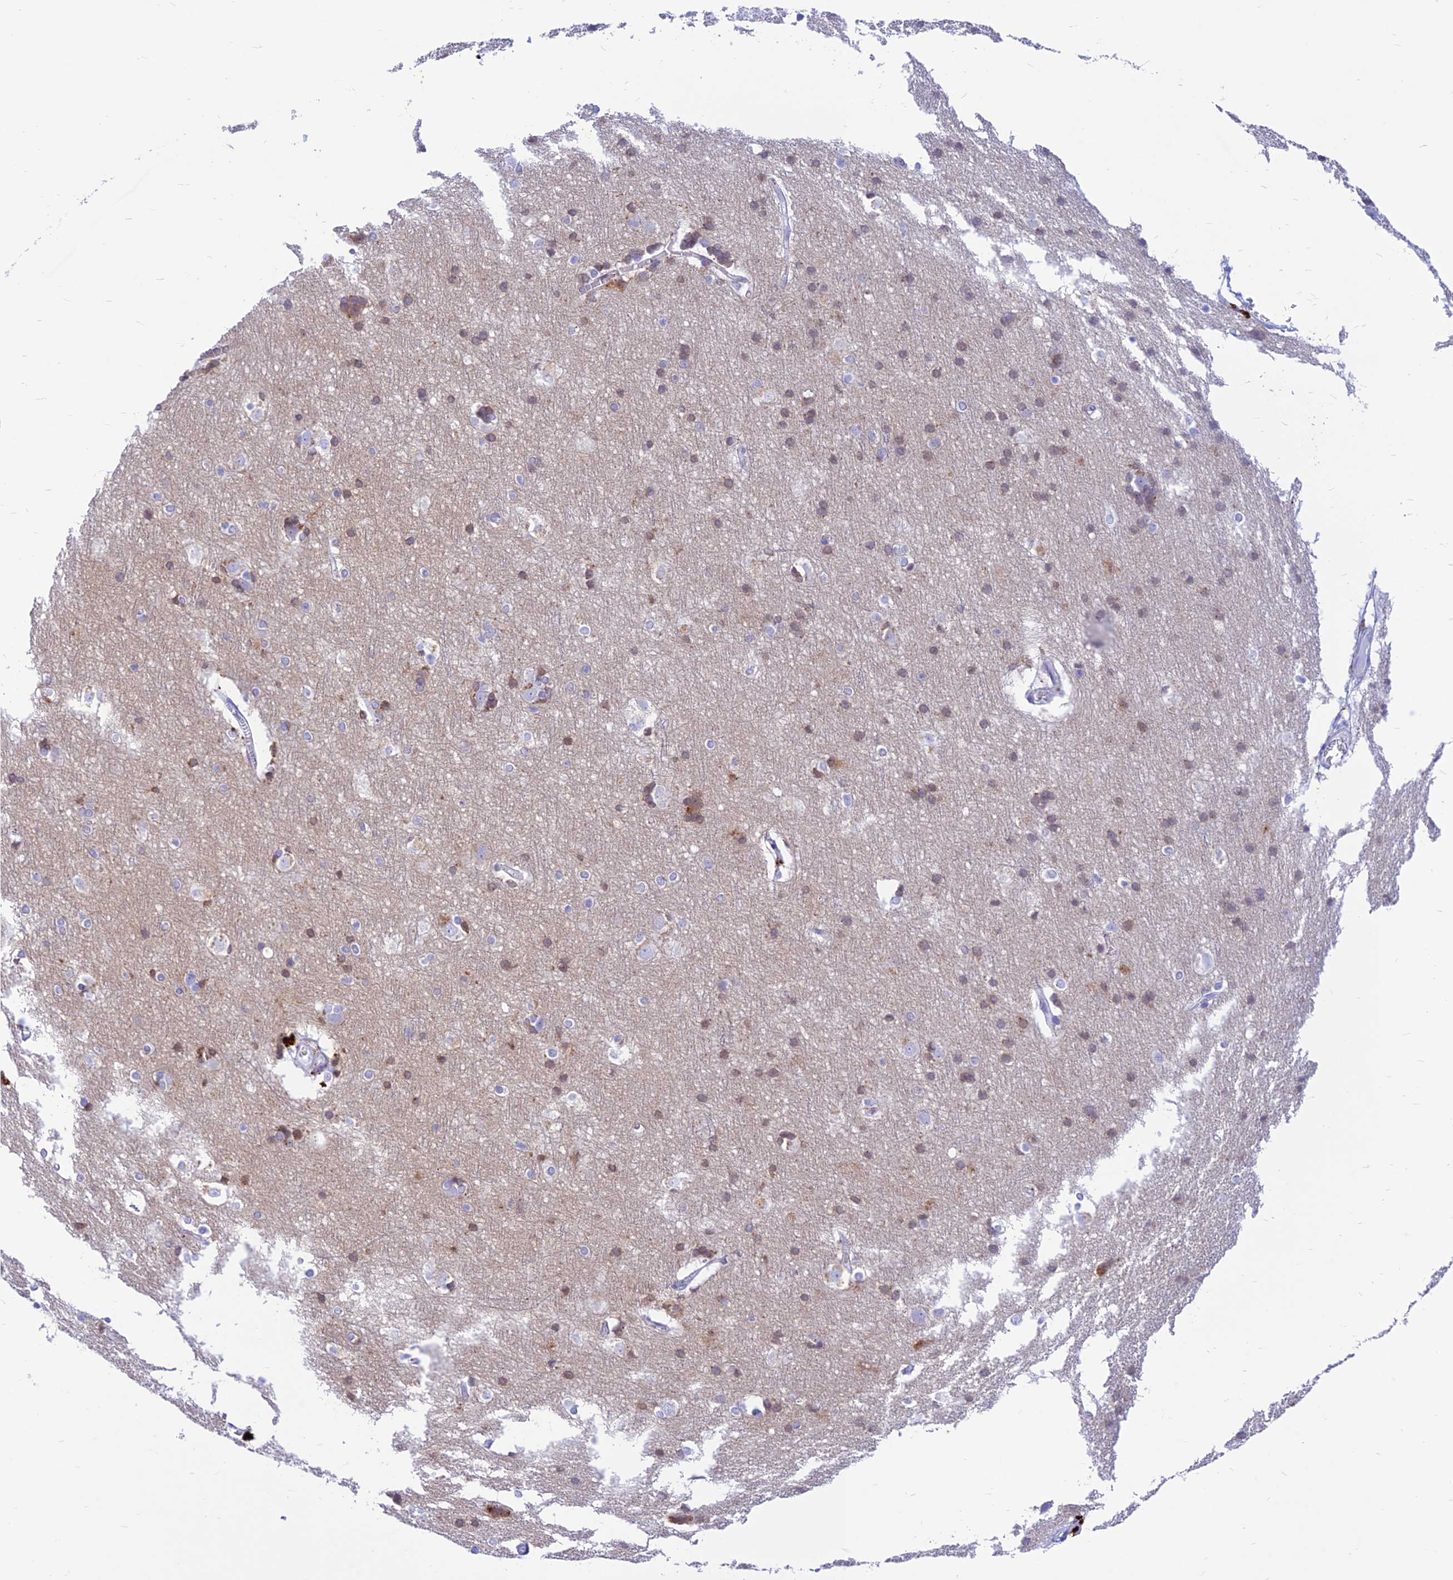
{"staining": {"intensity": "negative", "quantity": "none", "location": "none"}, "tissue": "cerebral cortex", "cell_type": "Endothelial cells", "image_type": "normal", "snomed": [{"axis": "morphology", "description": "Normal tissue, NOS"}, {"axis": "topography", "description": "Cerebral cortex"}], "caption": "This is a photomicrograph of immunohistochemistry staining of benign cerebral cortex, which shows no positivity in endothelial cells.", "gene": "PRNP", "patient": {"sex": "male", "age": 54}}